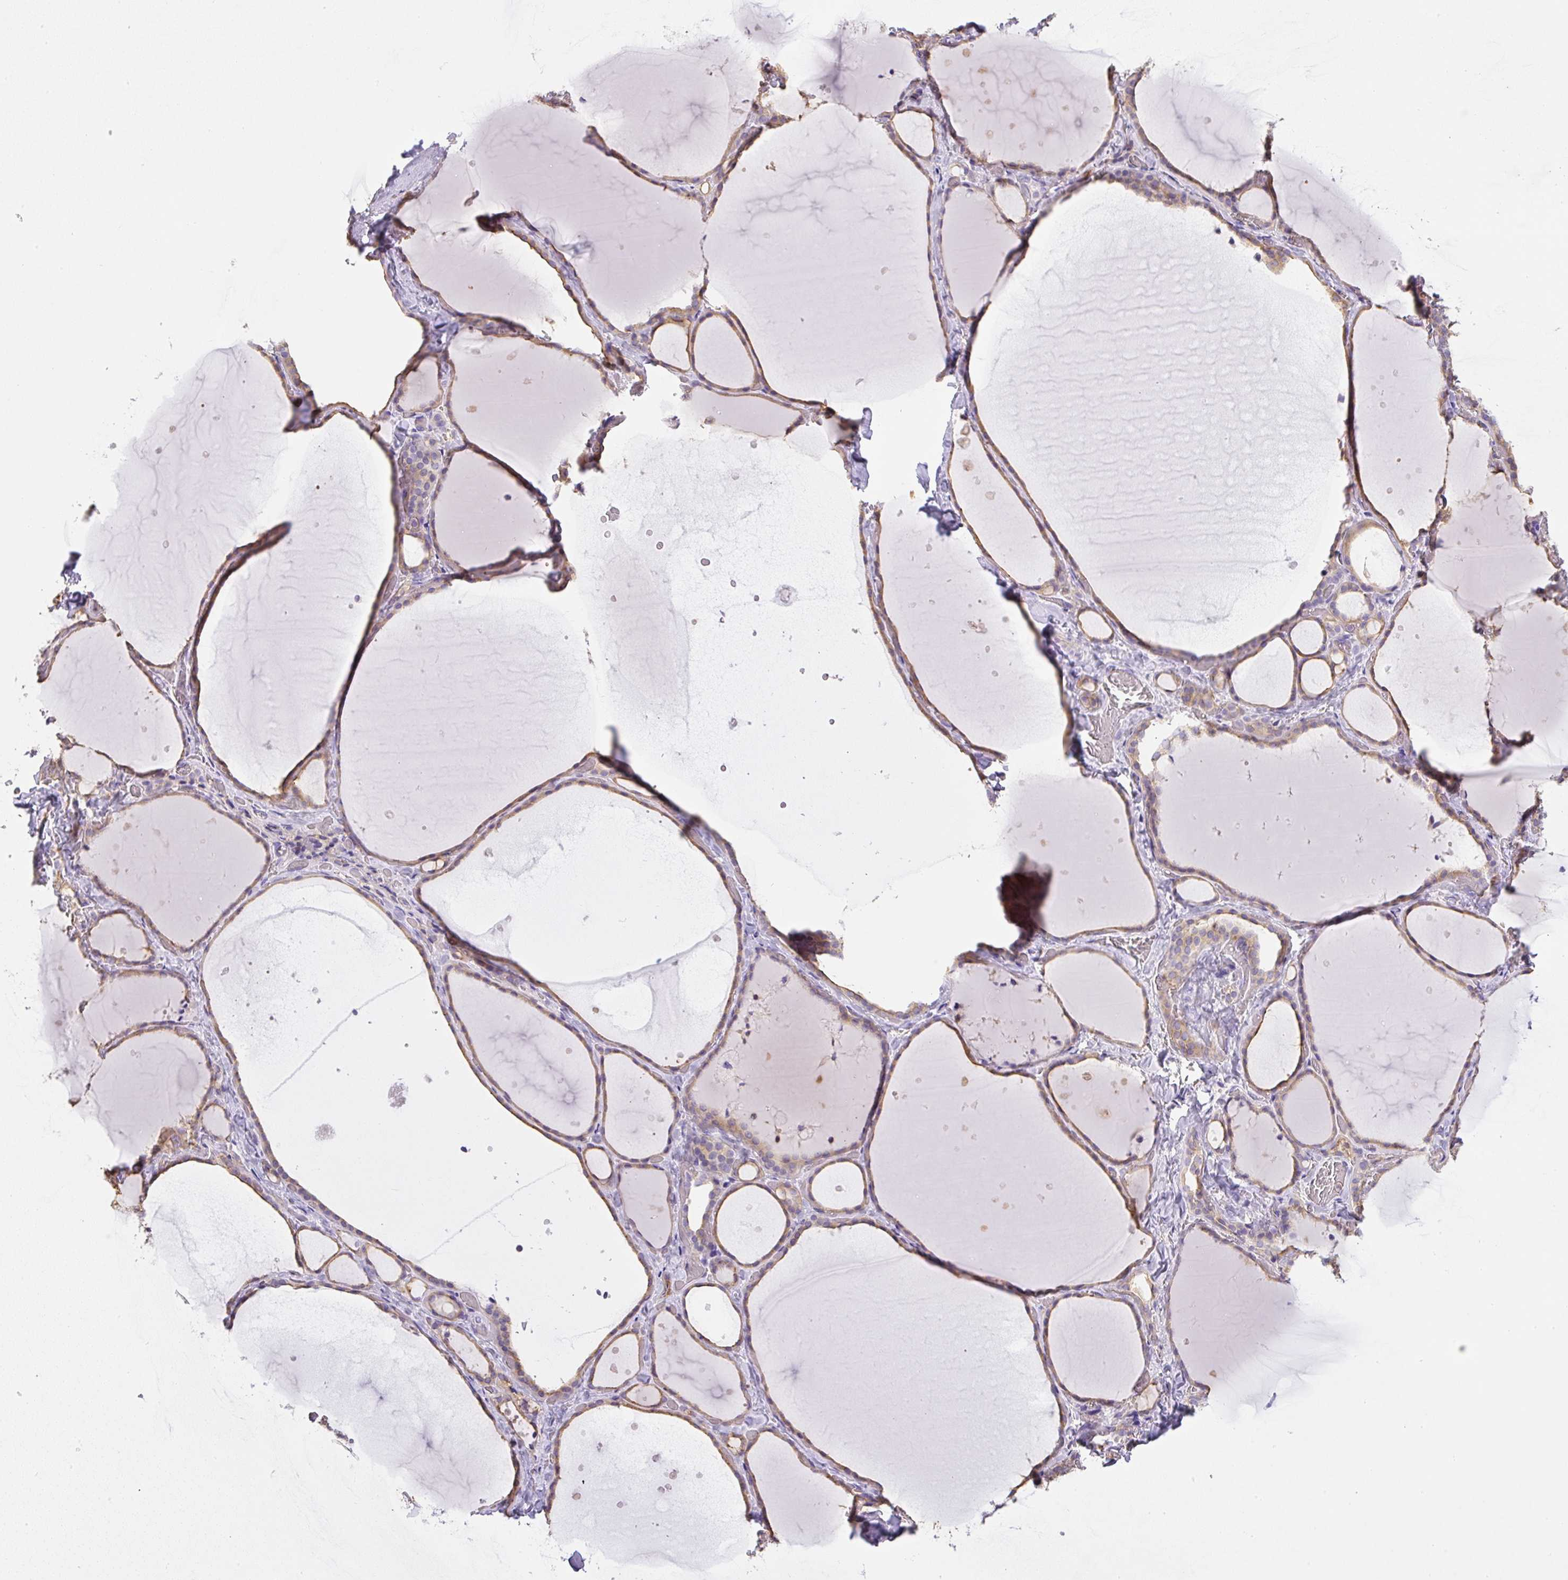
{"staining": {"intensity": "moderate", "quantity": ">75%", "location": "cytoplasmic/membranous"}, "tissue": "thyroid gland", "cell_type": "Glandular cells", "image_type": "normal", "snomed": [{"axis": "morphology", "description": "Normal tissue, NOS"}, {"axis": "topography", "description": "Thyroid gland"}], "caption": "Immunohistochemistry histopathology image of unremarkable thyroid gland: thyroid gland stained using immunohistochemistry exhibits medium levels of moderate protein expression localized specifically in the cytoplasmic/membranous of glandular cells, appearing as a cytoplasmic/membranous brown color.", "gene": "PIP5KL1", "patient": {"sex": "female", "age": 36}}